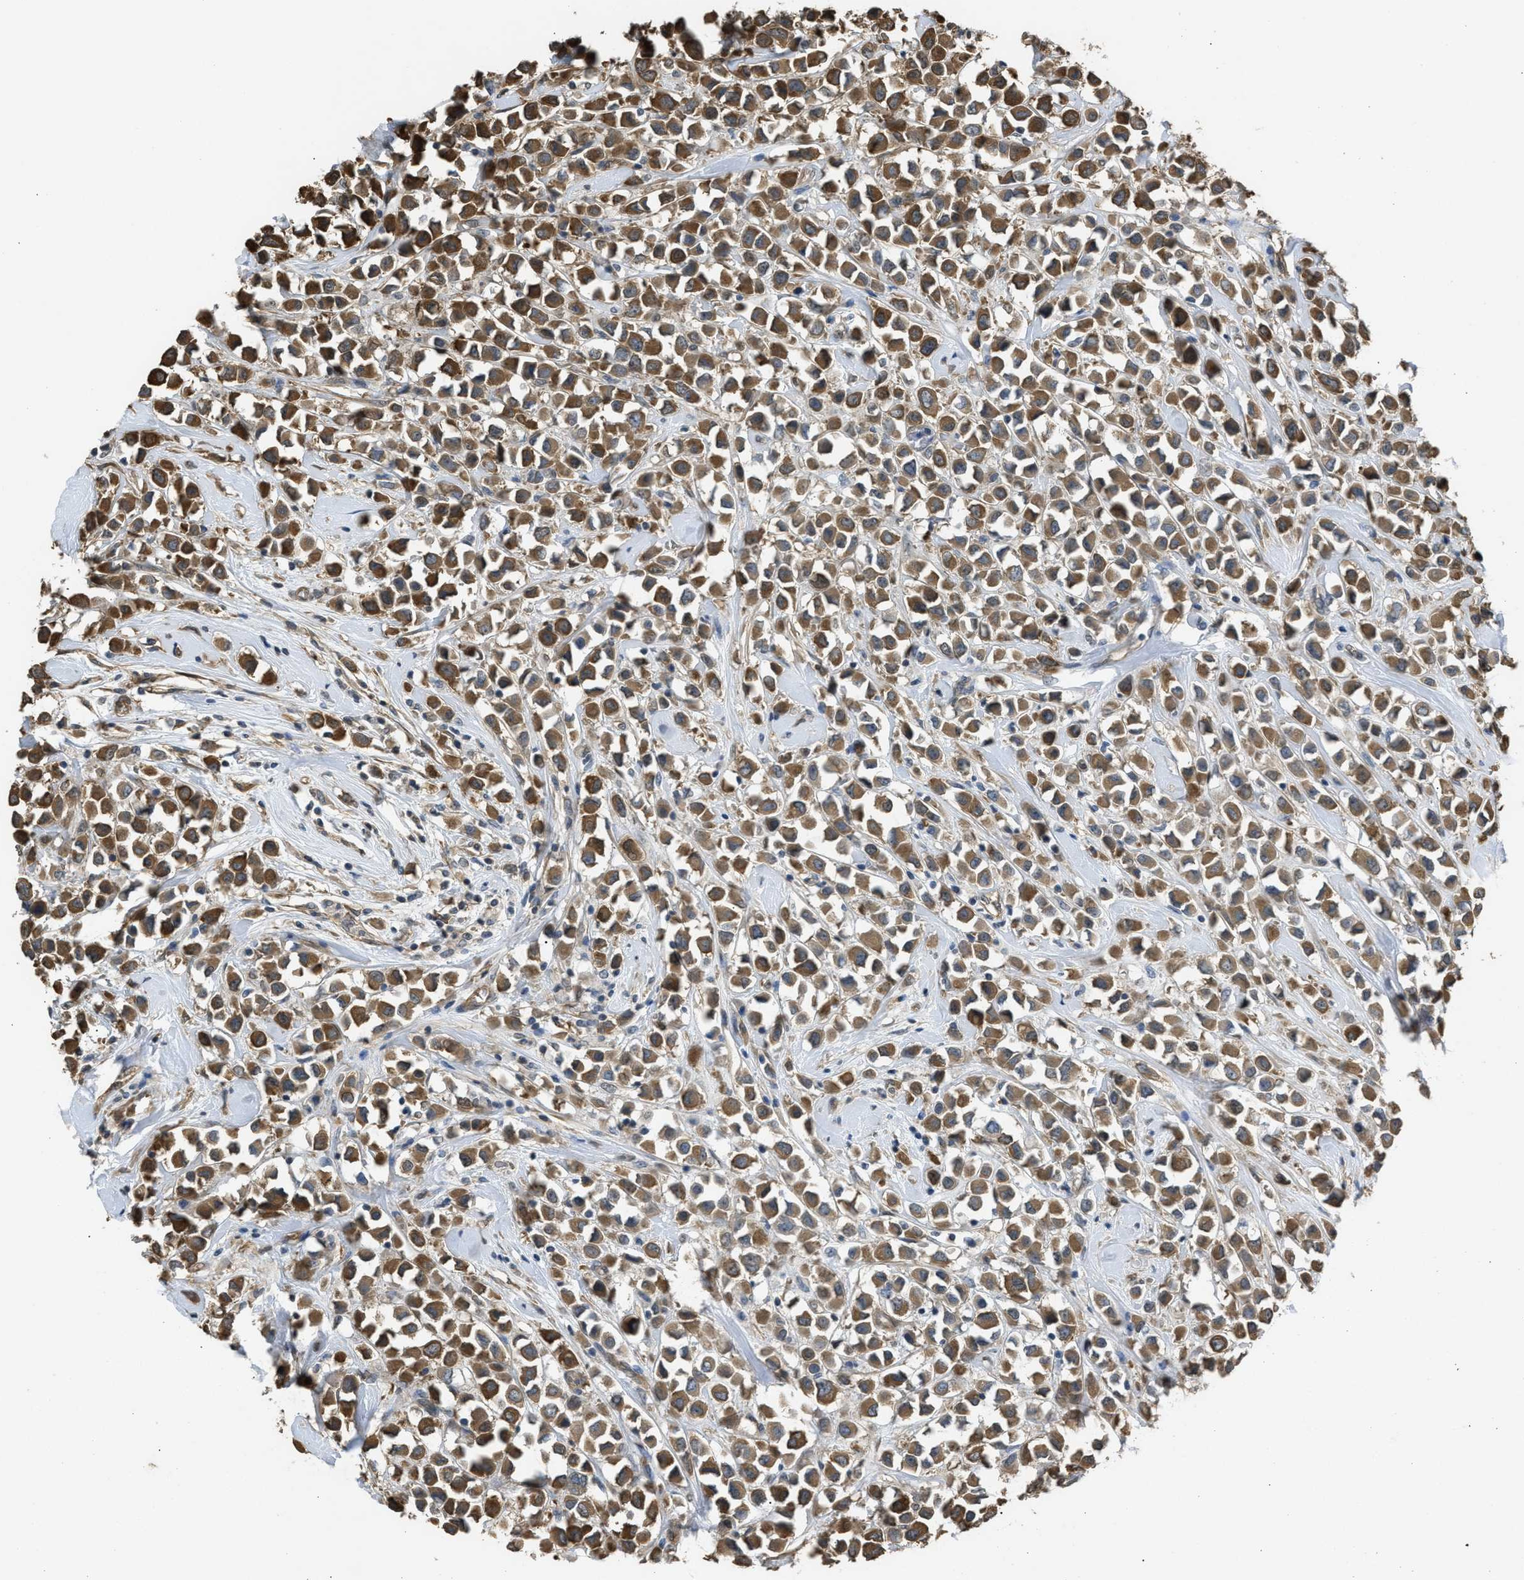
{"staining": {"intensity": "moderate", "quantity": ">75%", "location": "cytoplasmic/membranous"}, "tissue": "breast cancer", "cell_type": "Tumor cells", "image_type": "cancer", "snomed": [{"axis": "morphology", "description": "Duct carcinoma"}, {"axis": "topography", "description": "Breast"}], "caption": "High-power microscopy captured an immunohistochemistry image of infiltrating ductal carcinoma (breast), revealing moderate cytoplasmic/membranous staining in approximately >75% of tumor cells.", "gene": "BAG3", "patient": {"sex": "female", "age": 61}}